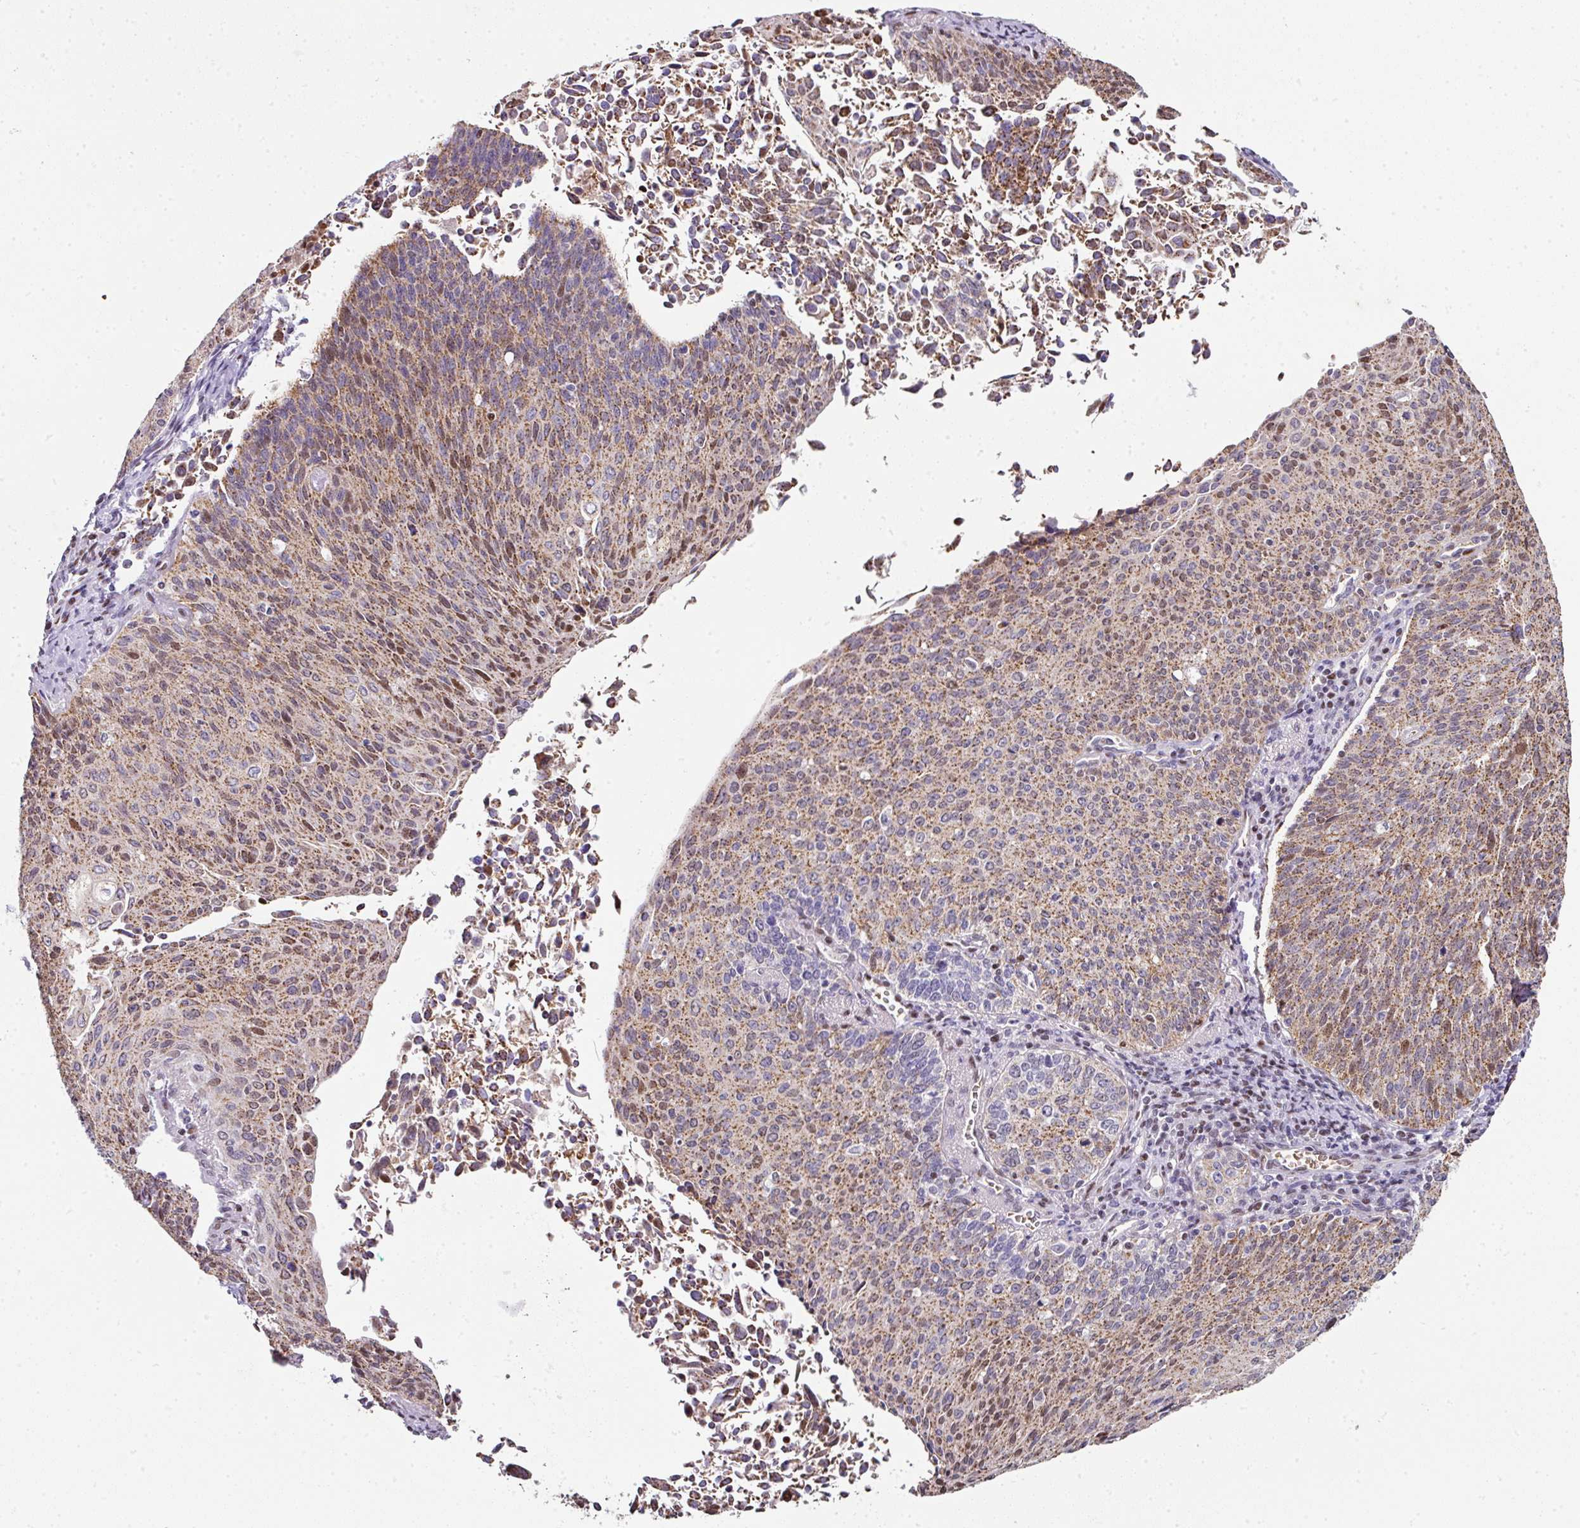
{"staining": {"intensity": "moderate", "quantity": ">75%", "location": "cytoplasmic/membranous,nuclear"}, "tissue": "cervical cancer", "cell_type": "Tumor cells", "image_type": "cancer", "snomed": [{"axis": "morphology", "description": "Squamous cell carcinoma, NOS"}, {"axis": "topography", "description": "Cervix"}], "caption": "The micrograph demonstrates staining of cervical squamous cell carcinoma, revealing moderate cytoplasmic/membranous and nuclear protein positivity (brown color) within tumor cells. (Stains: DAB in brown, nuclei in blue, Microscopy: brightfield microscopy at high magnification).", "gene": "ANKRD18A", "patient": {"sex": "female", "age": 55}}